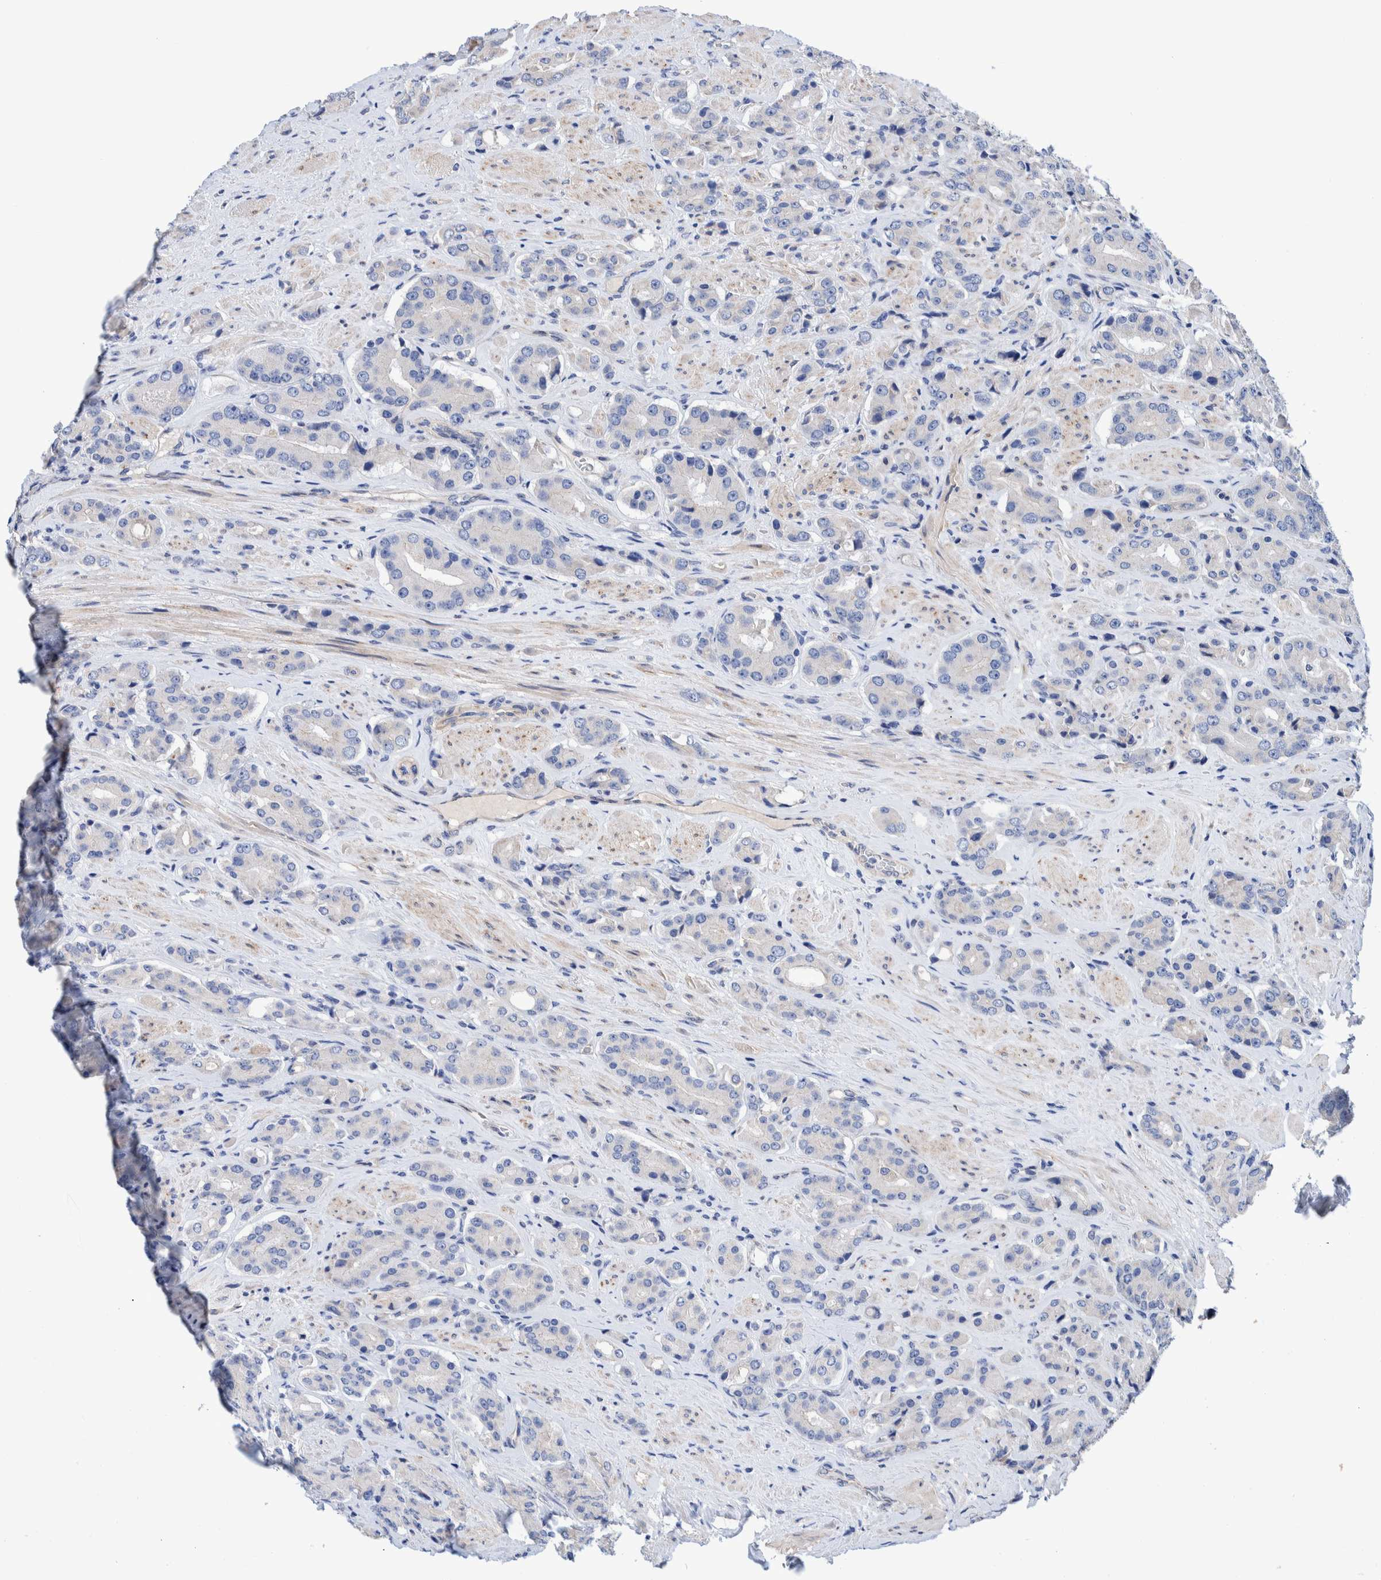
{"staining": {"intensity": "negative", "quantity": "none", "location": "none"}, "tissue": "prostate cancer", "cell_type": "Tumor cells", "image_type": "cancer", "snomed": [{"axis": "morphology", "description": "Adenocarcinoma, High grade"}, {"axis": "topography", "description": "Prostate"}], "caption": "Tumor cells show no significant protein positivity in prostate adenocarcinoma (high-grade).", "gene": "SLC45A4", "patient": {"sex": "male", "age": 71}}